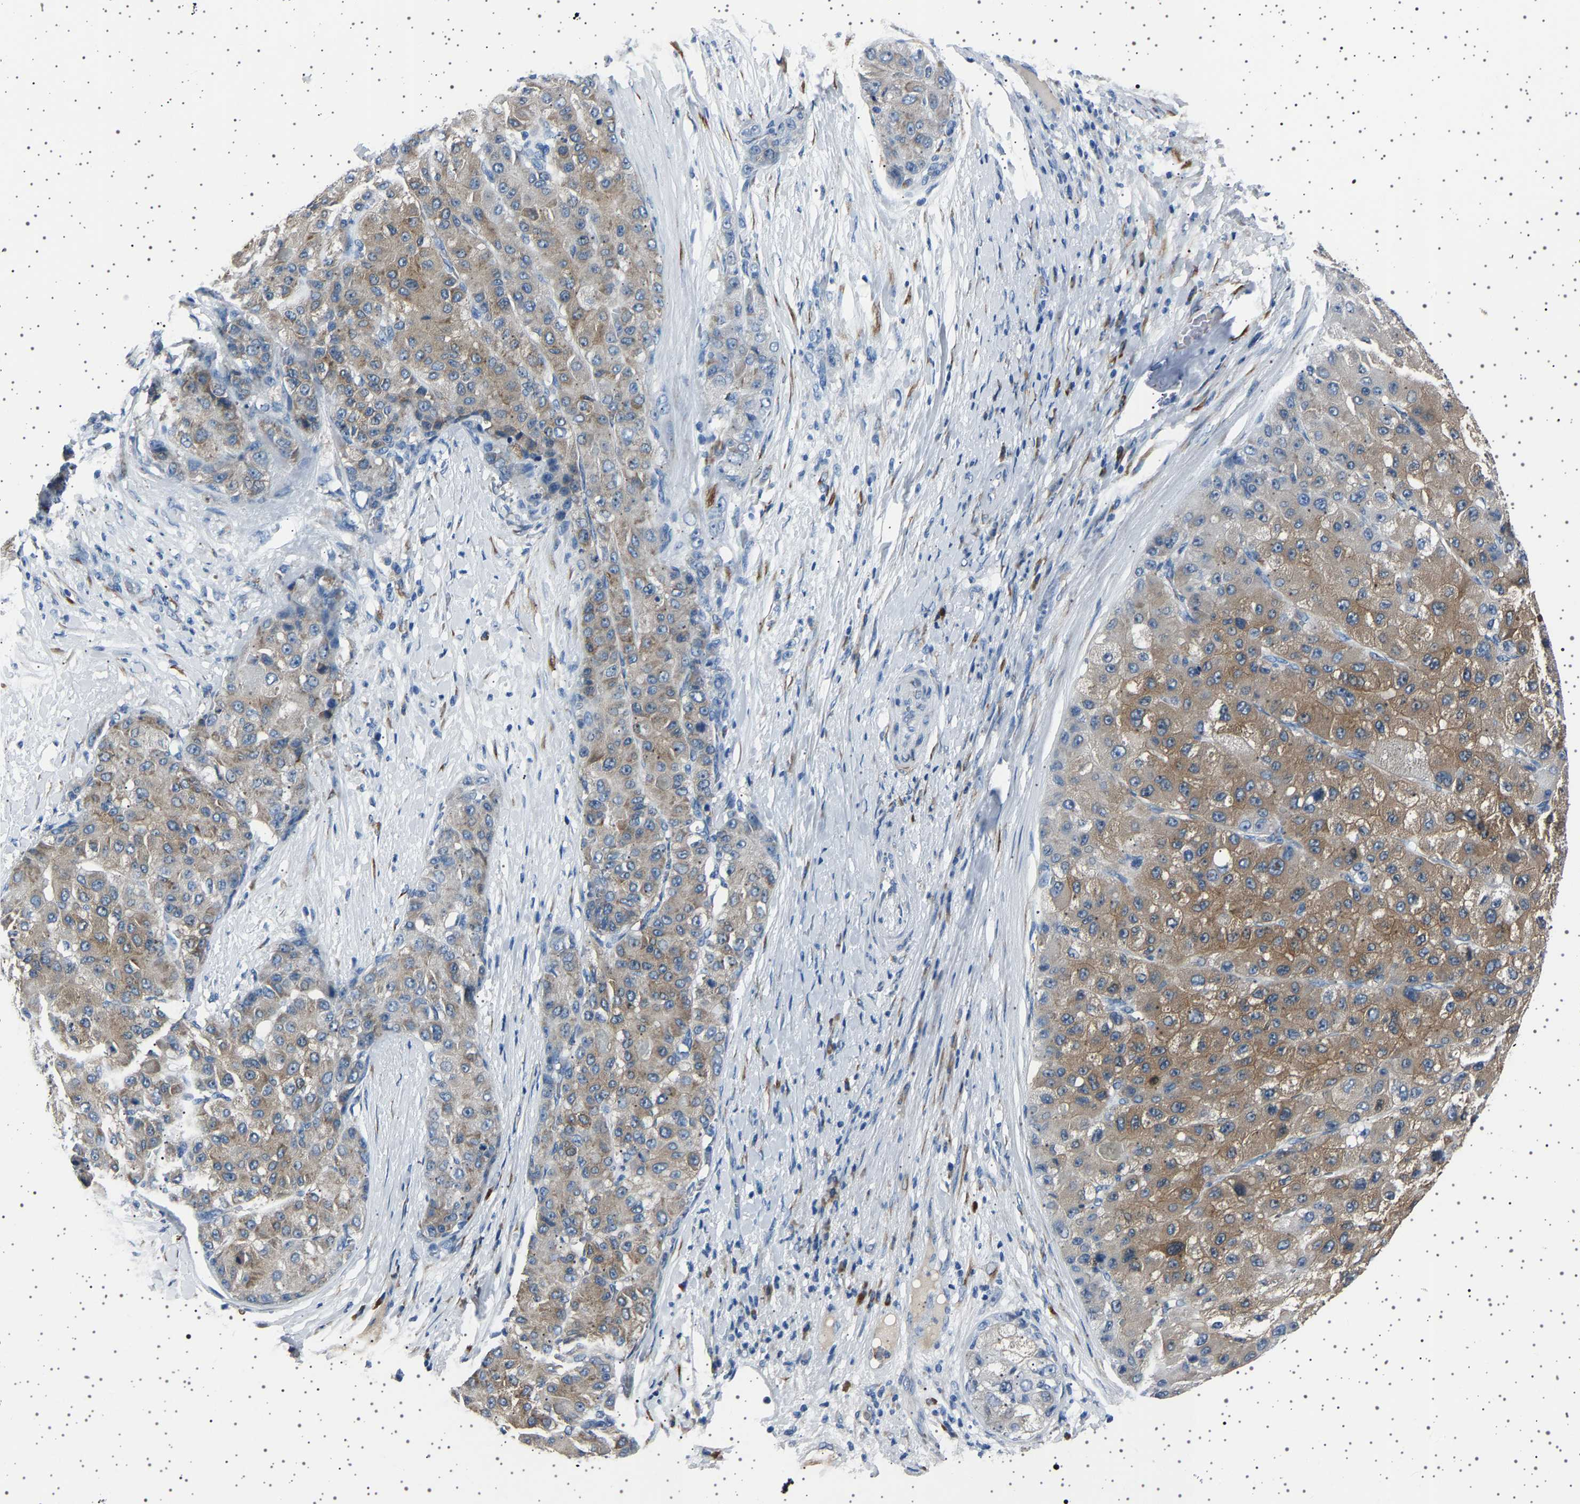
{"staining": {"intensity": "moderate", "quantity": ">75%", "location": "cytoplasmic/membranous"}, "tissue": "liver cancer", "cell_type": "Tumor cells", "image_type": "cancer", "snomed": [{"axis": "morphology", "description": "Carcinoma, Hepatocellular, NOS"}, {"axis": "topography", "description": "Liver"}], "caption": "Liver hepatocellular carcinoma was stained to show a protein in brown. There is medium levels of moderate cytoplasmic/membranous staining in approximately >75% of tumor cells.", "gene": "FTCD", "patient": {"sex": "male", "age": 80}}